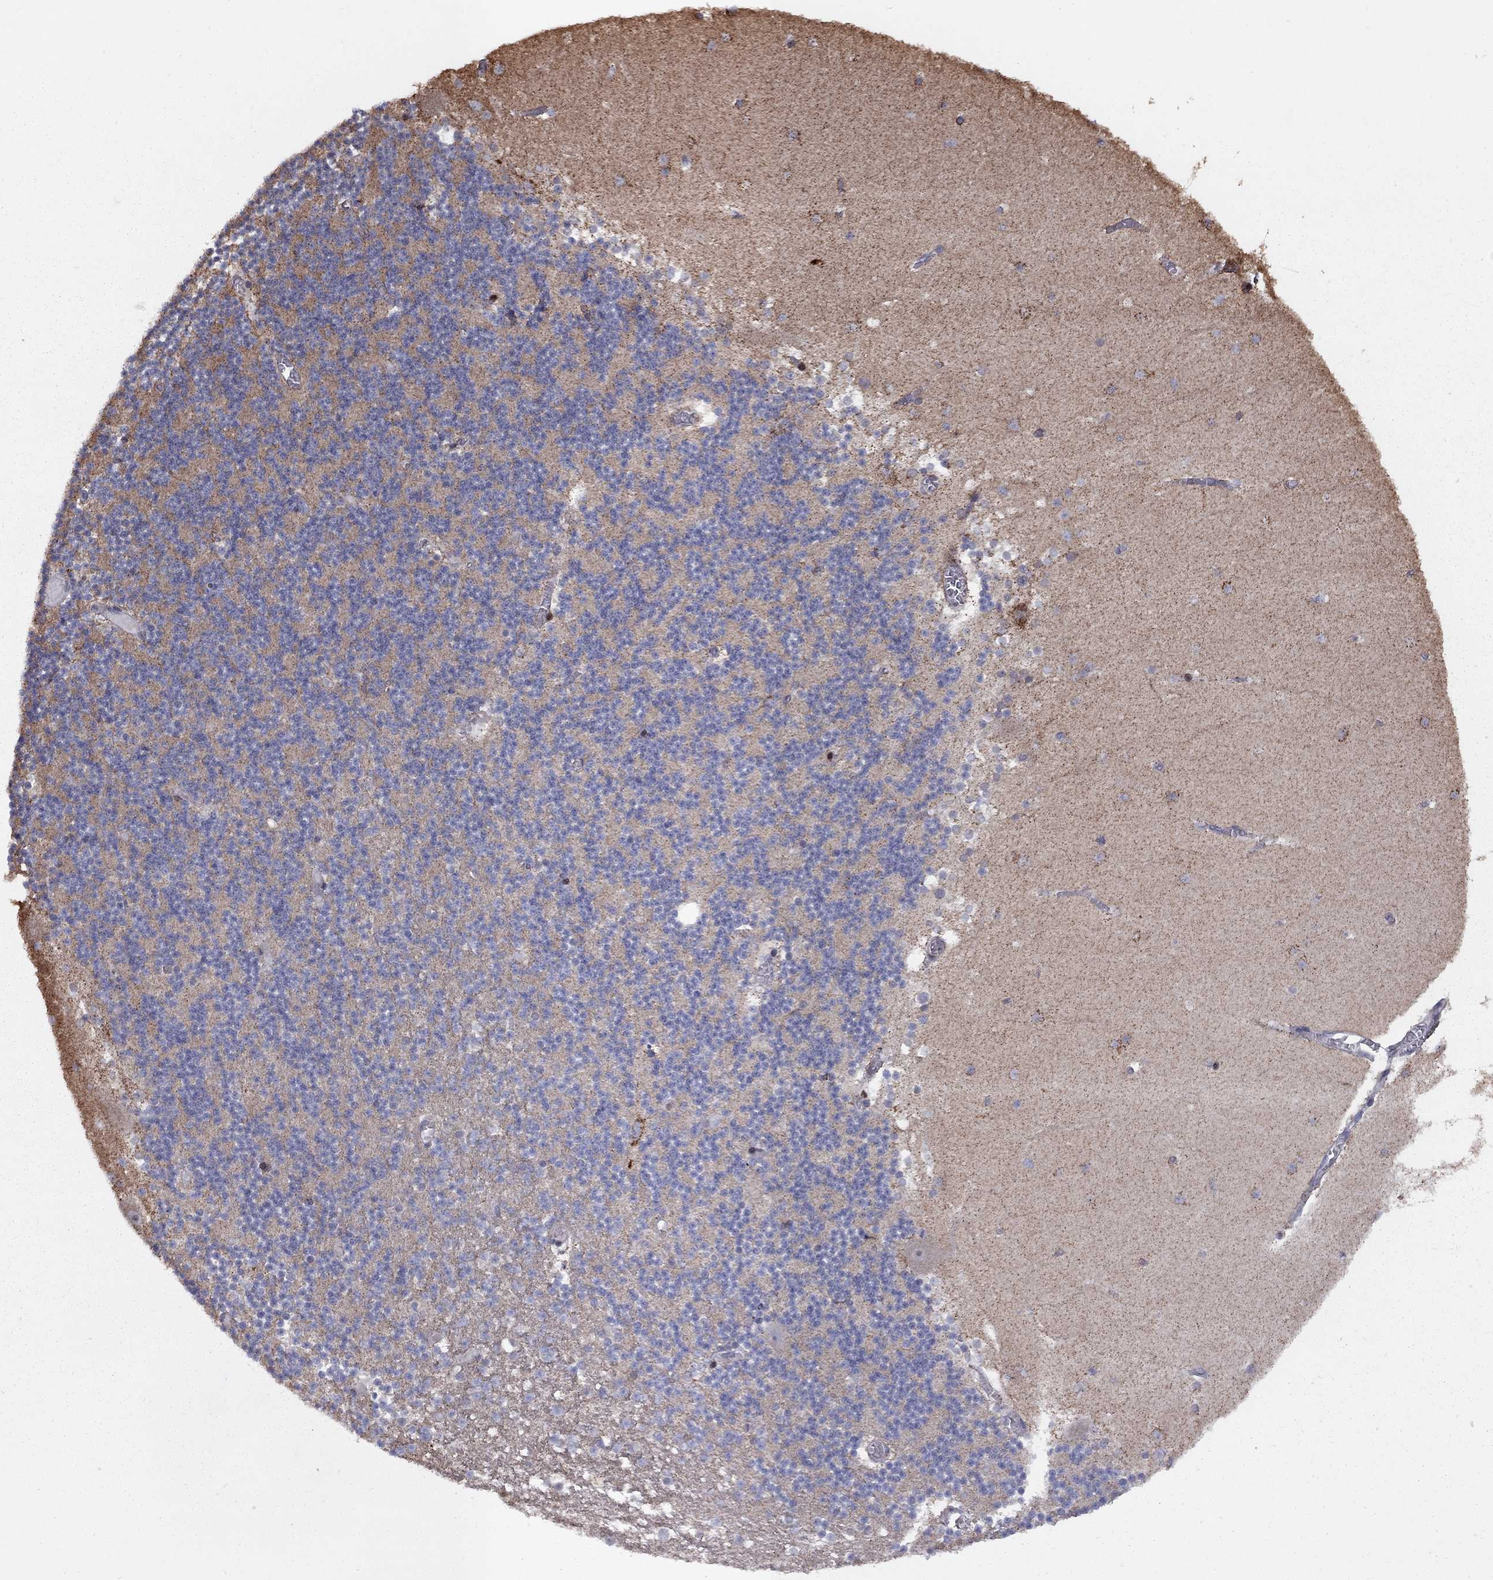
{"staining": {"intensity": "strong", "quantity": "<25%", "location": "cytoplasmic/membranous"}, "tissue": "cerebellum", "cell_type": "Cells in granular layer", "image_type": "normal", "snomed": [{"axis": "morphology", "description": "Normal tissue, NOS"}, {"axis": "topography", "description": "Cerebellum"}], "caption": "Immunohistochemistry (IHC) photomicrograph of unremarkable cerebellum: cerebellum stained using IHC displays medium levels of strong protein expression localized specifically in the cytoplasmic/membranous of cells in granular layer, appearing as a cytoplasmic/membranous brown color.", "gene": "DUSP7", "patient": {"sex": "female", "age": 28}}